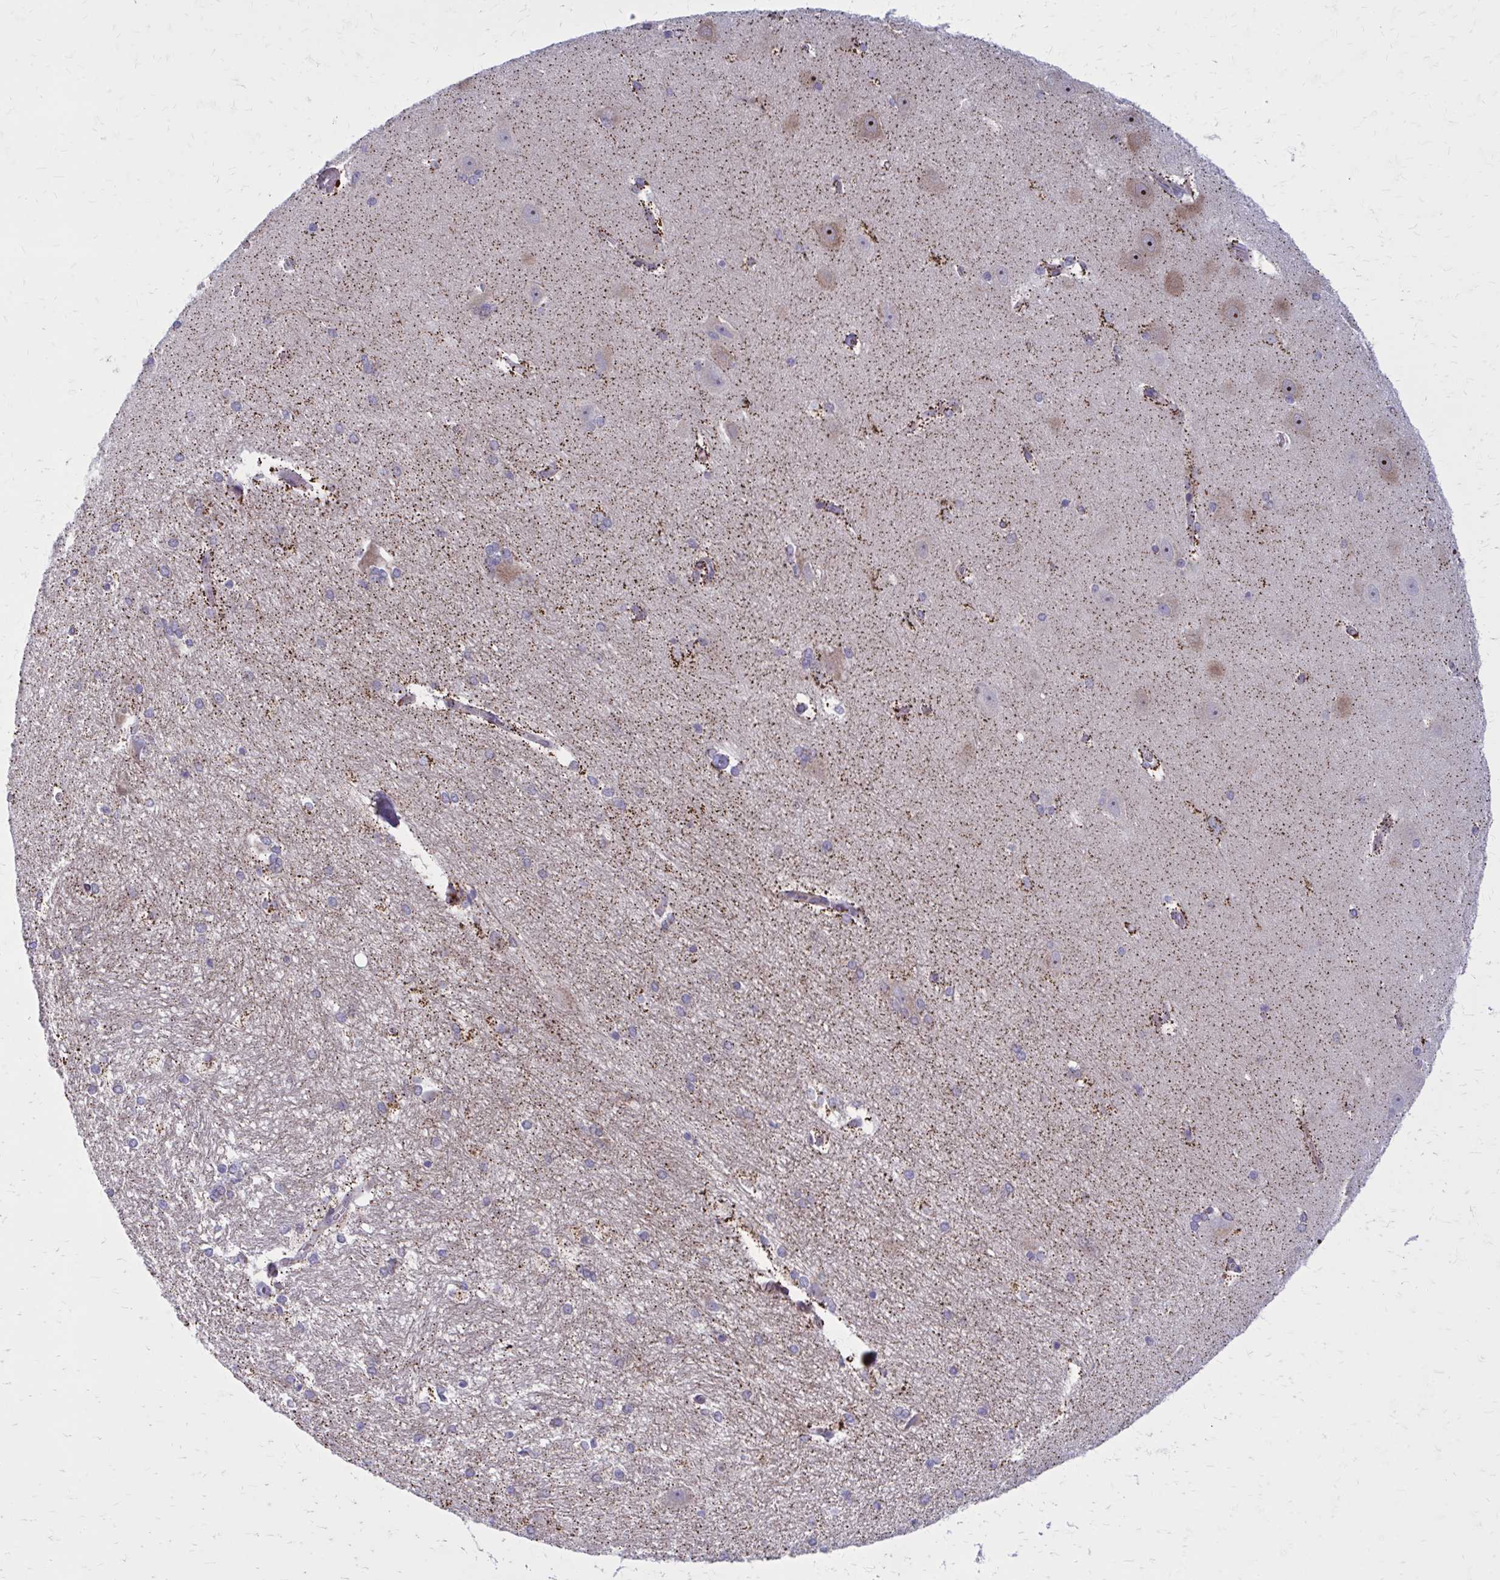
{"staining": {"intensity": "weak", "quantity": "<25%", "location": "cytoplasmic/membranous"}, "tissue": "hippocampus", "cell_type": "Glial cells", "image_type": "normal", "snomed": [{"axis": "morphology", "description": "Normal tissue, NOS"}, {"axis": "topography", "description": "Cerebral cortex"}, {"axis": "topography", "description": "Hippocampus"}], "caption": "Immunohistochemical staining of benign hippocampus reveals no significant staining in glial cells.", "gene": "GIGYF2", "patient": {"sex": "female", "age": 19}}